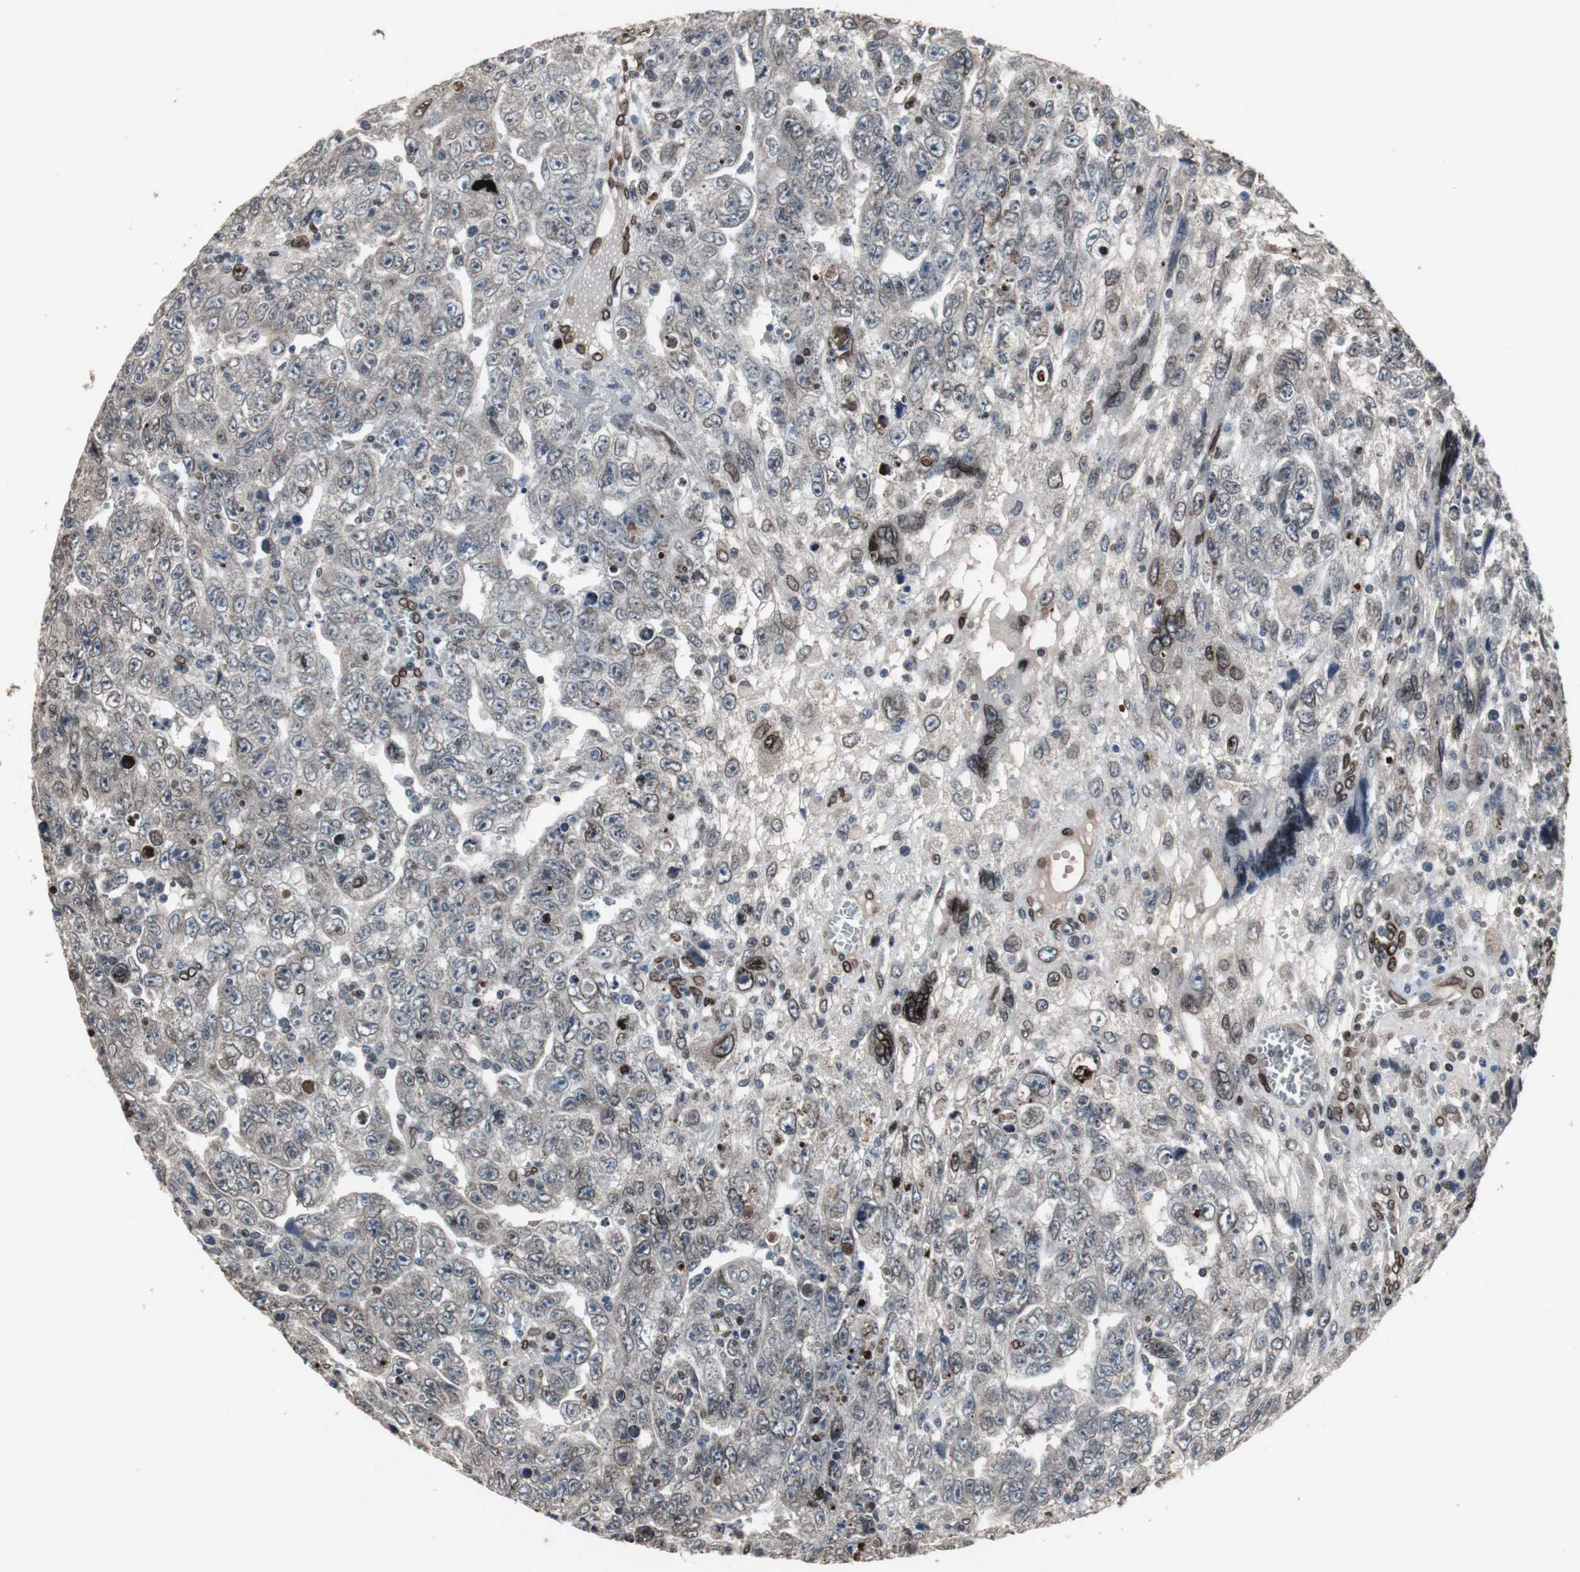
{"staining": {"intensity": "weak", "quantity": ">75%", "location": "cytoplasmic/membranous"}, "tissue": "testis cancer", "cell_type": "Tumor cells", "image_type": "cancer", "snomed": [{"axis": "morphology", "description": "Carcinoma, Embryonal, NOS"}, {"axis": "topography", "description": "Testis"}], "caption": "DAB (3,3'-diaminobenzidine) immunohistochemical staining of testis cancer demonstrates weak cytoplasmic/membranous protein staining in approximately >75% of tumor cells. (DAB IHC, brown staining for protein, blue staining for nuclei).", "gene": "LMNA", "patient": {"sex": "male", "age": 28}}